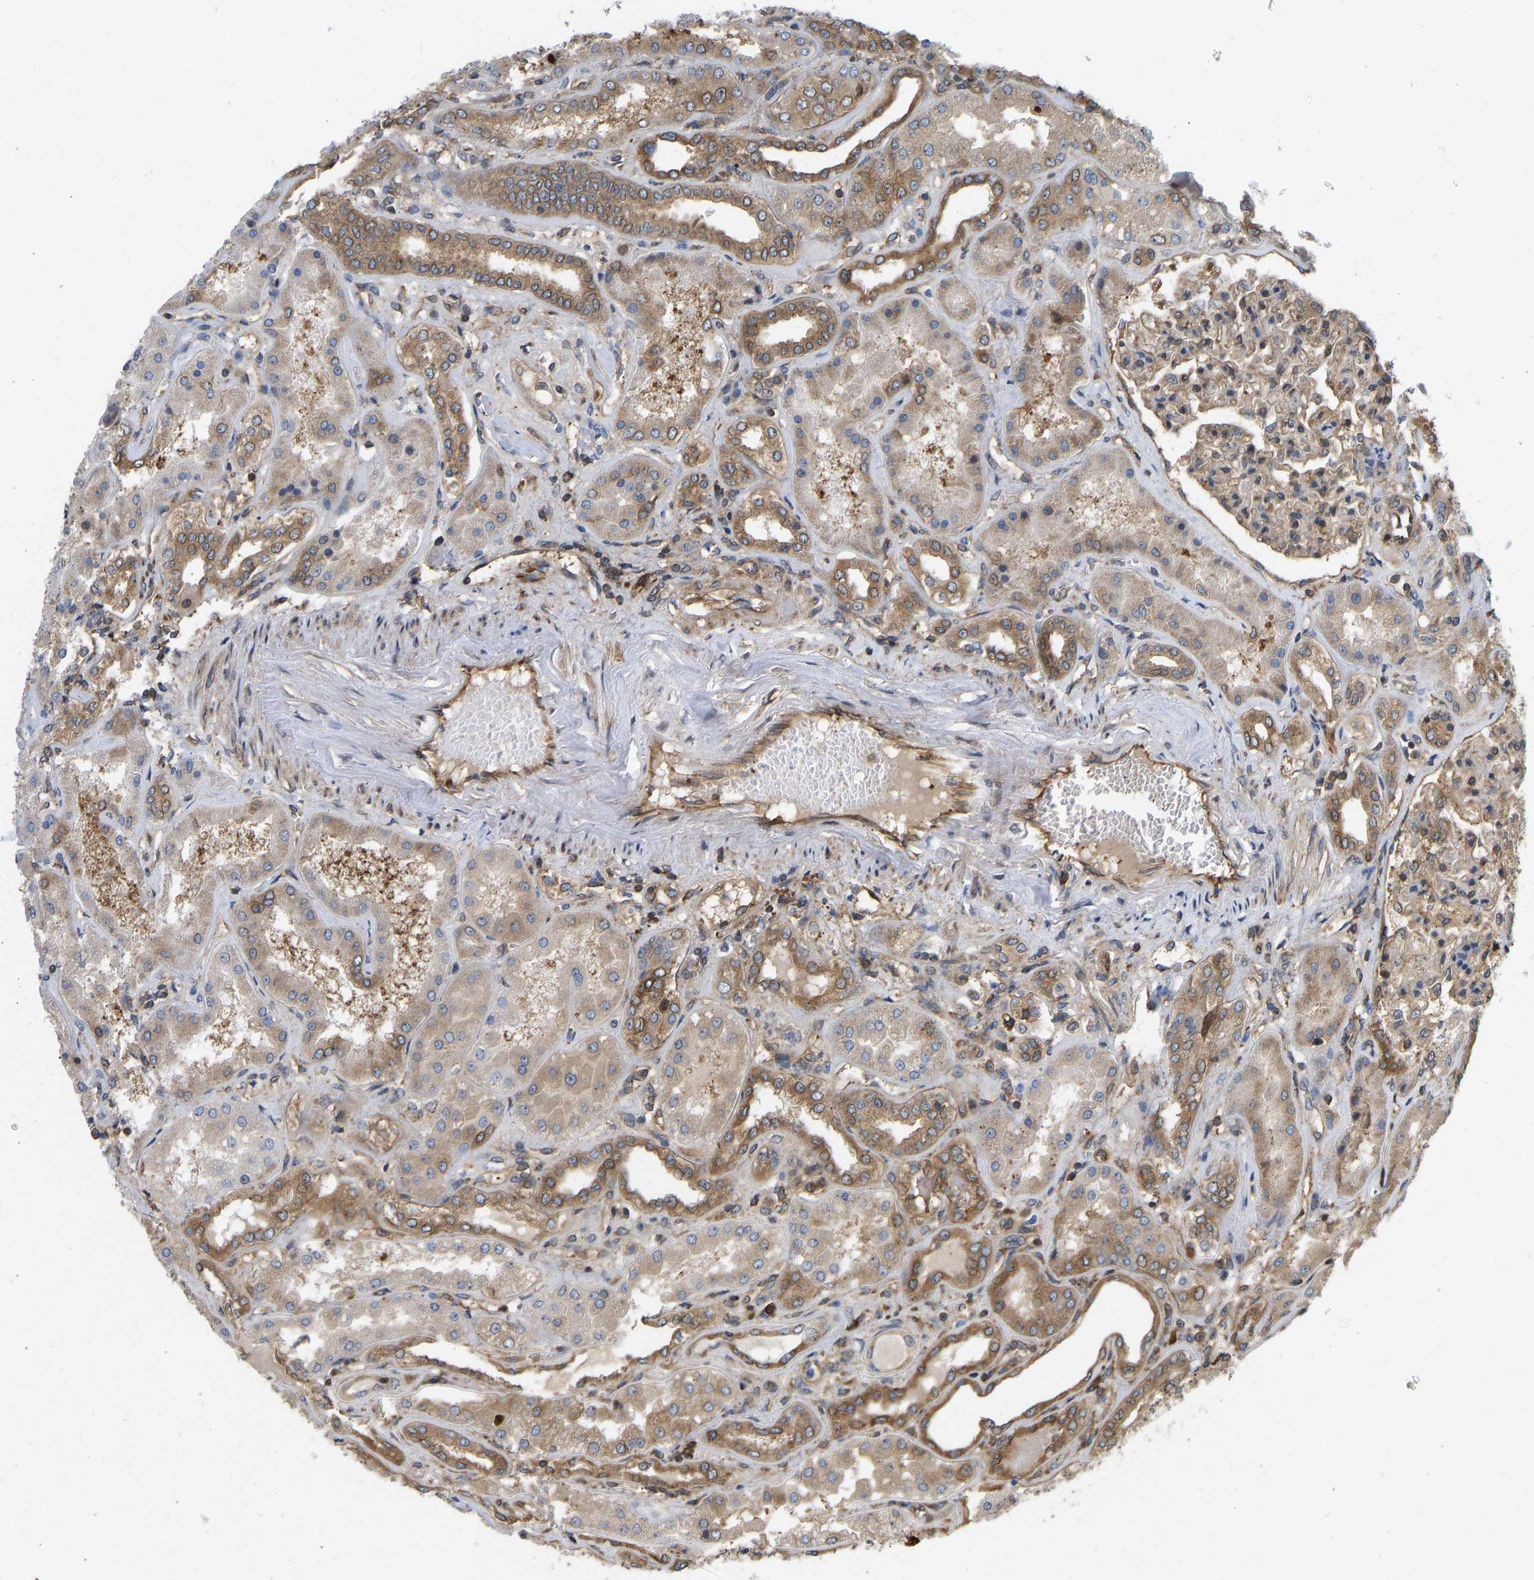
{"staining": {"intensity": "moderate", "quantity": ">75%", "location": "cytoplasmic/membranous"}, "tissue": "kidney", "cell_type": "Cells in glomeruli", "image_type": "normal", "snomed": [{"axis": "morphology", "description": "Normal tissue, NOS"}, {"axis": "topography", "description": "Kidney"}], "caption": "A high-resolution image shows immunohistochemistry staining of normal kidney, which reveals moderate cytoplasmic/membranous positivity in about >75% of cells in glomeruli. (DAB (3,3'-diaminobenzidine) = brown stain, brightfield microscopy at high magnification).", "gene": "RASGRF2", "patient": {"sex": "female", "age": 56}}